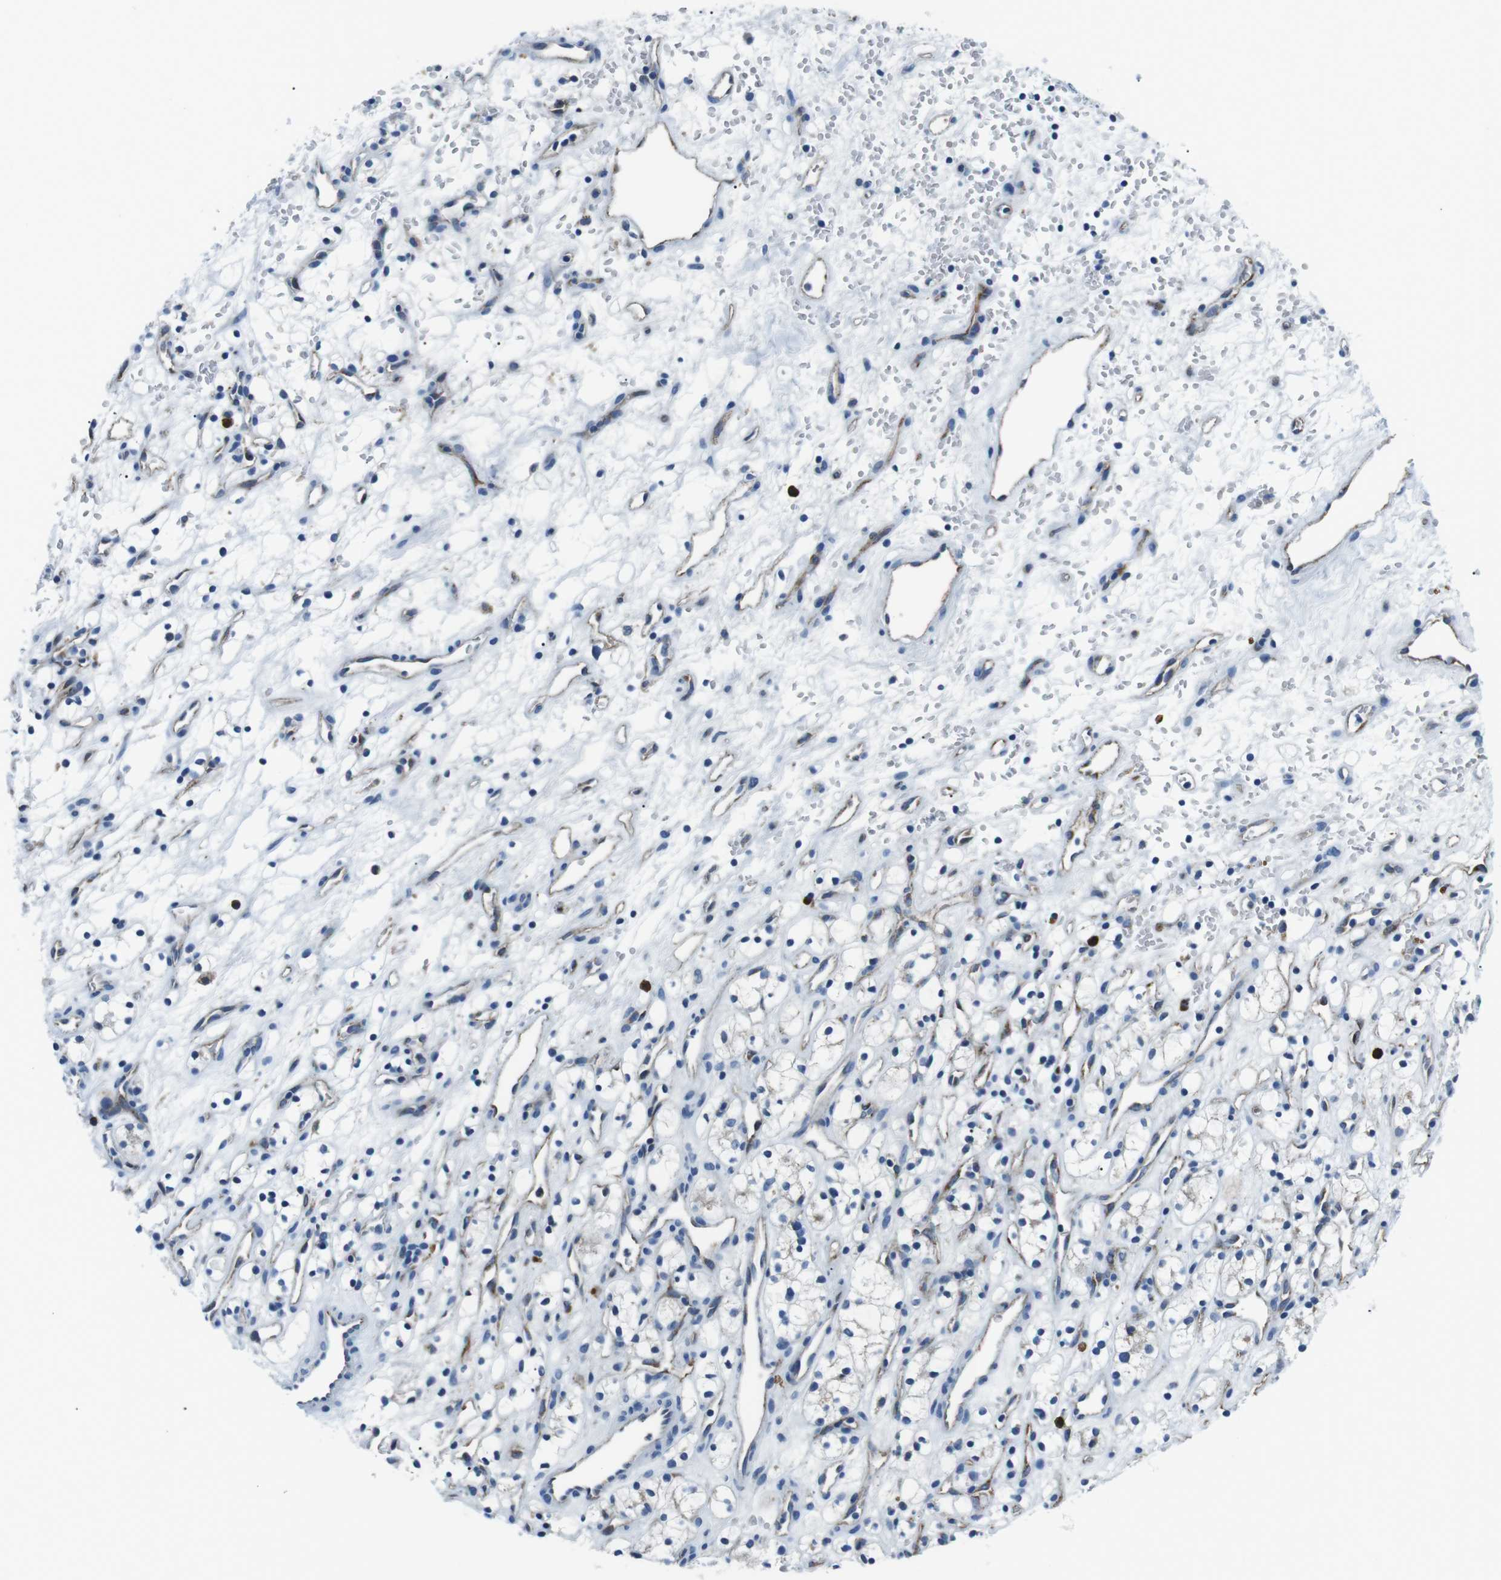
{"staining": {"intensity": "weak", "quantity": "<25%", "location": "cytoplasmic/membranous"}, "tissue": "renal cancer", "cell_type": "Tumor cells", "image_type": "cancer", "snomed": [{"axis": "morphology", "description": "Adenocarcinoma, NOS"}, {"axis": "topography", "description": "Kidney"}], "caption": "Tumor cells are negative for protein expression in human renal cancer. (Stains: DAB (3,3'-diaminobenzidine) immunohistochemistry (IHC) with hematoxylin counter stain, Microscopy: brightfield microscopy at high magnification).", "gene": "CSF2RA", "patient": {"sex": "female", "age": 60}}